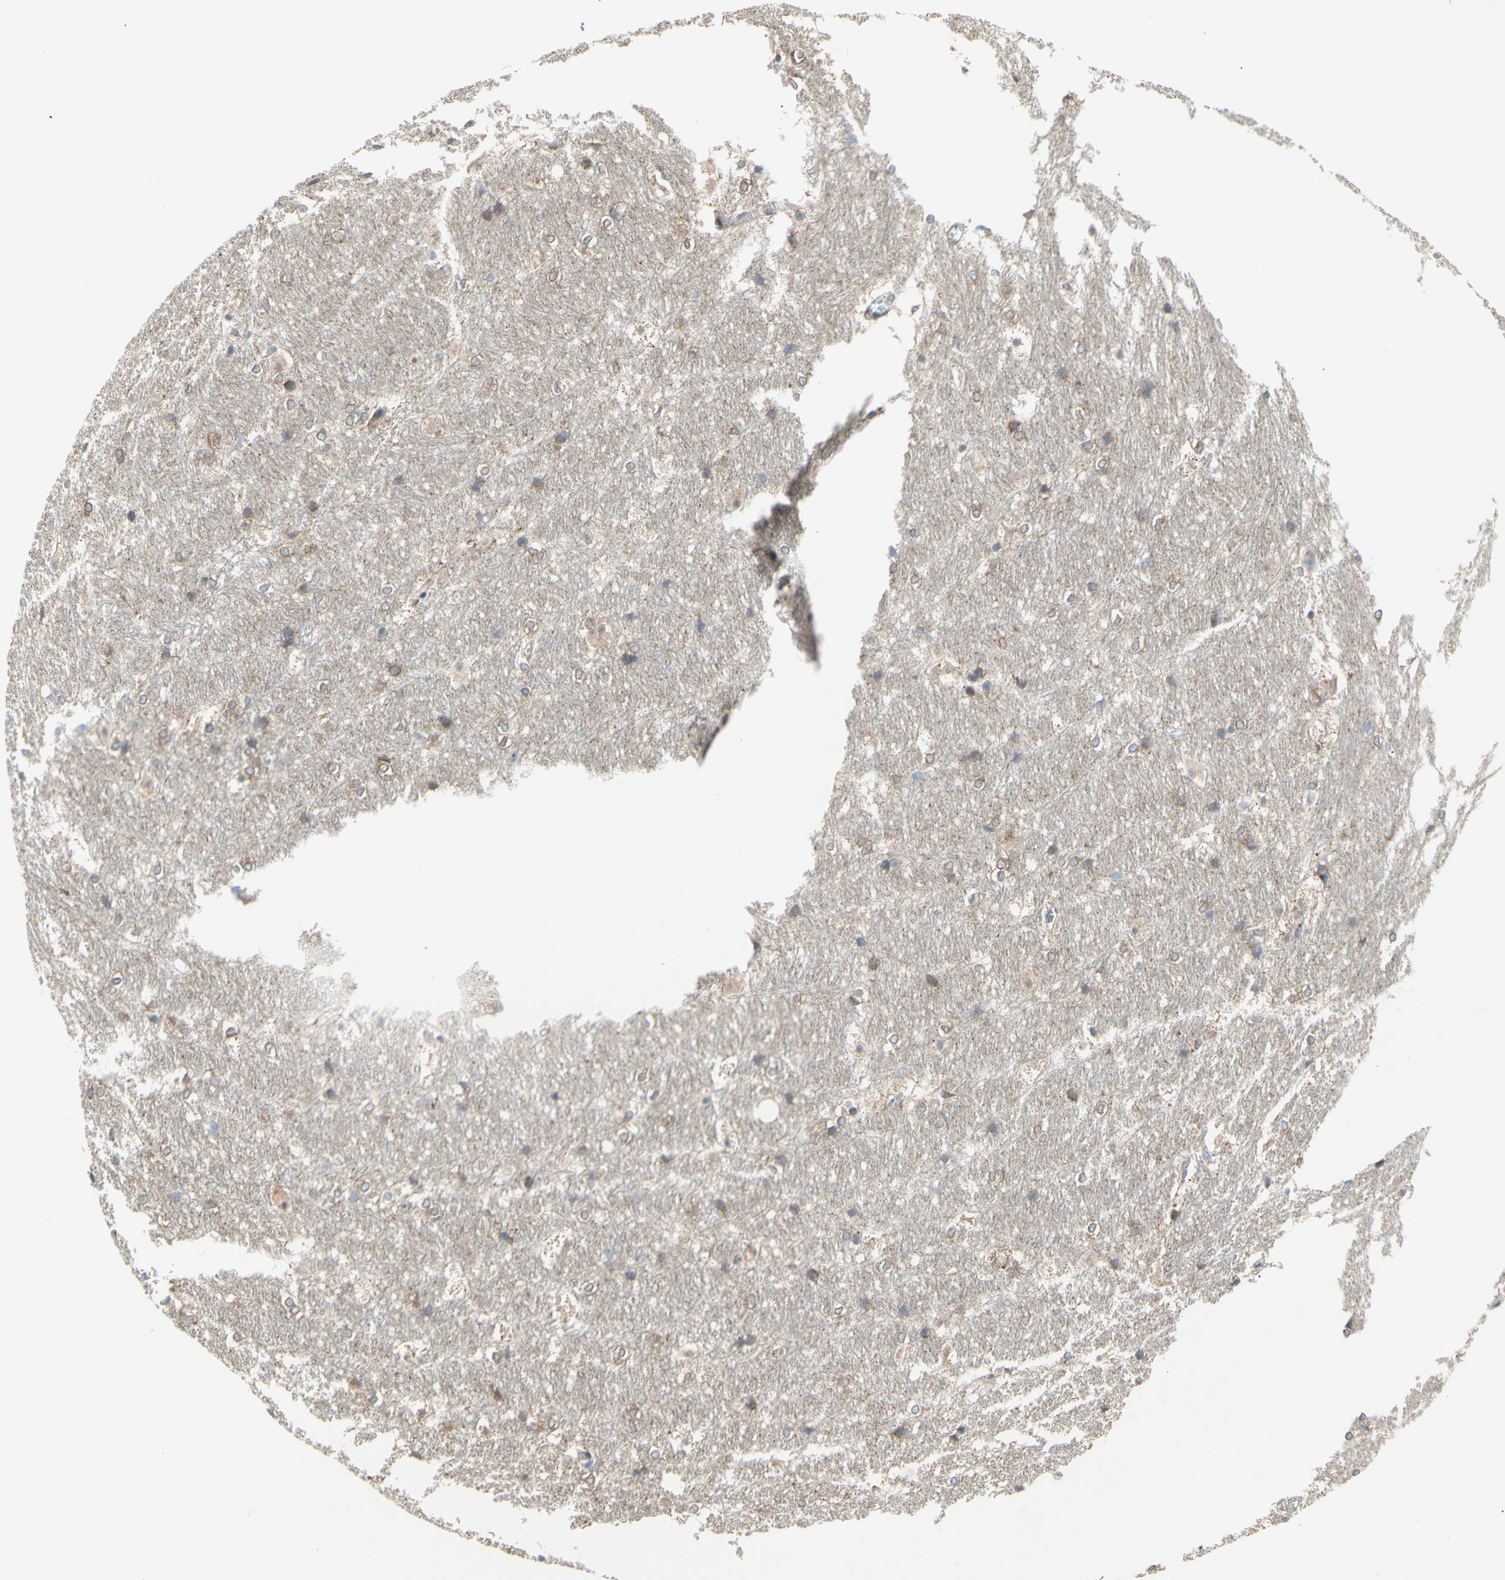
{"staining": {"intensity": "moderate", "quantity": "25%-75%", "location": "cytoplasmic/membranous"}, "tissue": "hippocampus", "cell_type": "Glial cells", "image_type": "normal", "snomed": [{"axis": "morphology", "description": "Normal tissue, NOS"}, {"axis": "topography", "description": "Hippocampus"}], "caption": "Benign hippocampus demonstrates moderate cytoplasmic/membranous staining in approximately 25%-75% of glial cells The protein is stained brown, and the nuclei are stained in blue (DAB (3,3'-diaminobenzidine) IHC with brightfield microscopy, high magnification)..", "gene": "DYNLRB1", "patient": {"sex": "female", "age": 19}}